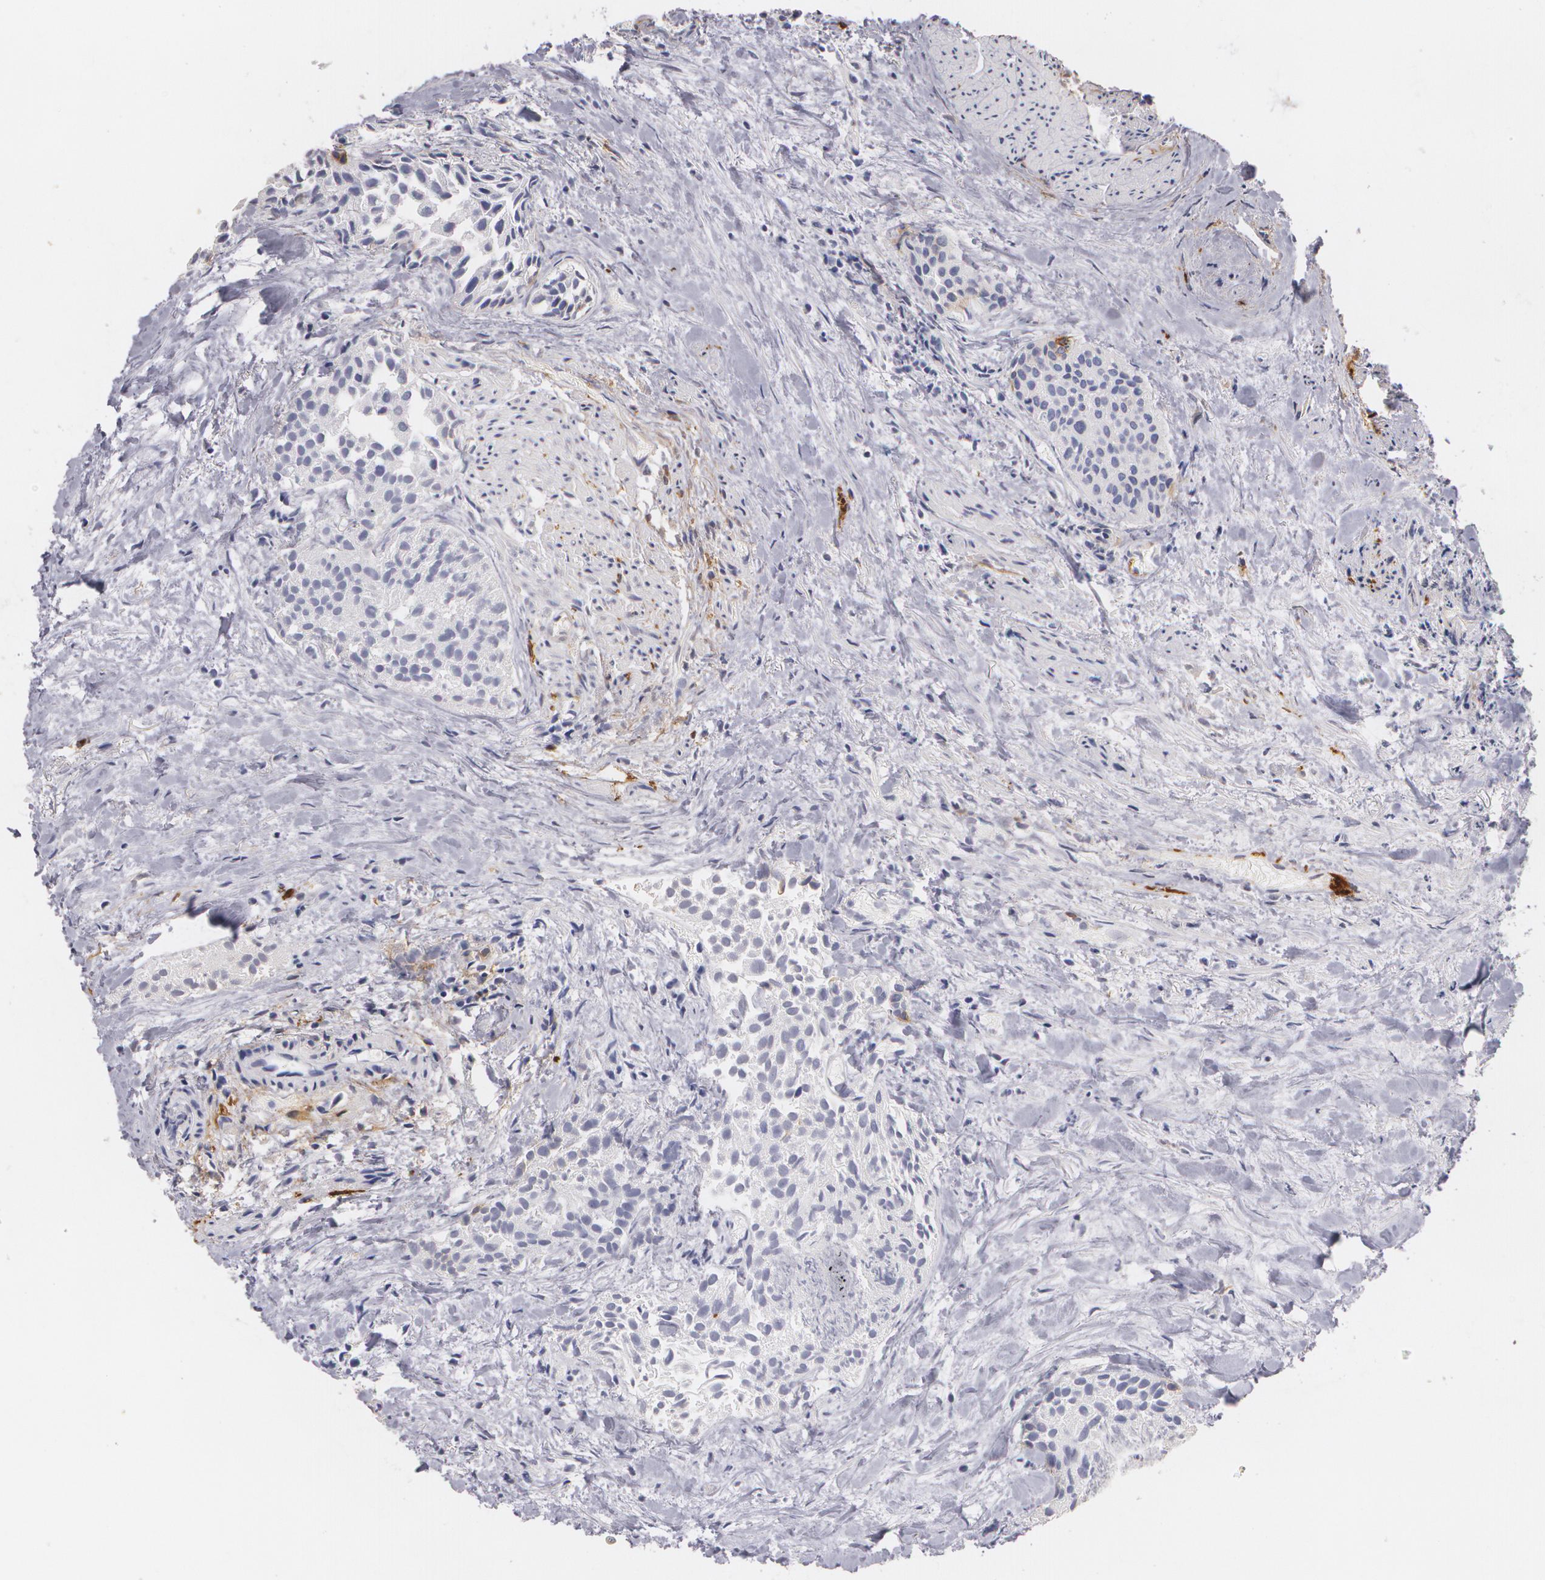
{"staining": {"intensity": "negative", "quantity": "none", "location": "none"}, "tissue": "urothelial cancer", "cell_type": "Tumor cells", "image_type": "cancer", "snomed": [{"axis": "morphology", "description": "Urothelial carcinoma, High grade"}, {"axis": "topography", "description": "Urinary bladder"}], "caption": "DAB immunohistochemical staining of human high-grade urothelial carcinoma demonstrates no significant positivity in tumor cells. Brightfield microscopy of immunohistochemistry (IHC) stained with DAB (brown) and hematoxylin (blue), captured at high magnification.", "gene": "NGFR", "patient": {"sex": "female", "age": 78}}